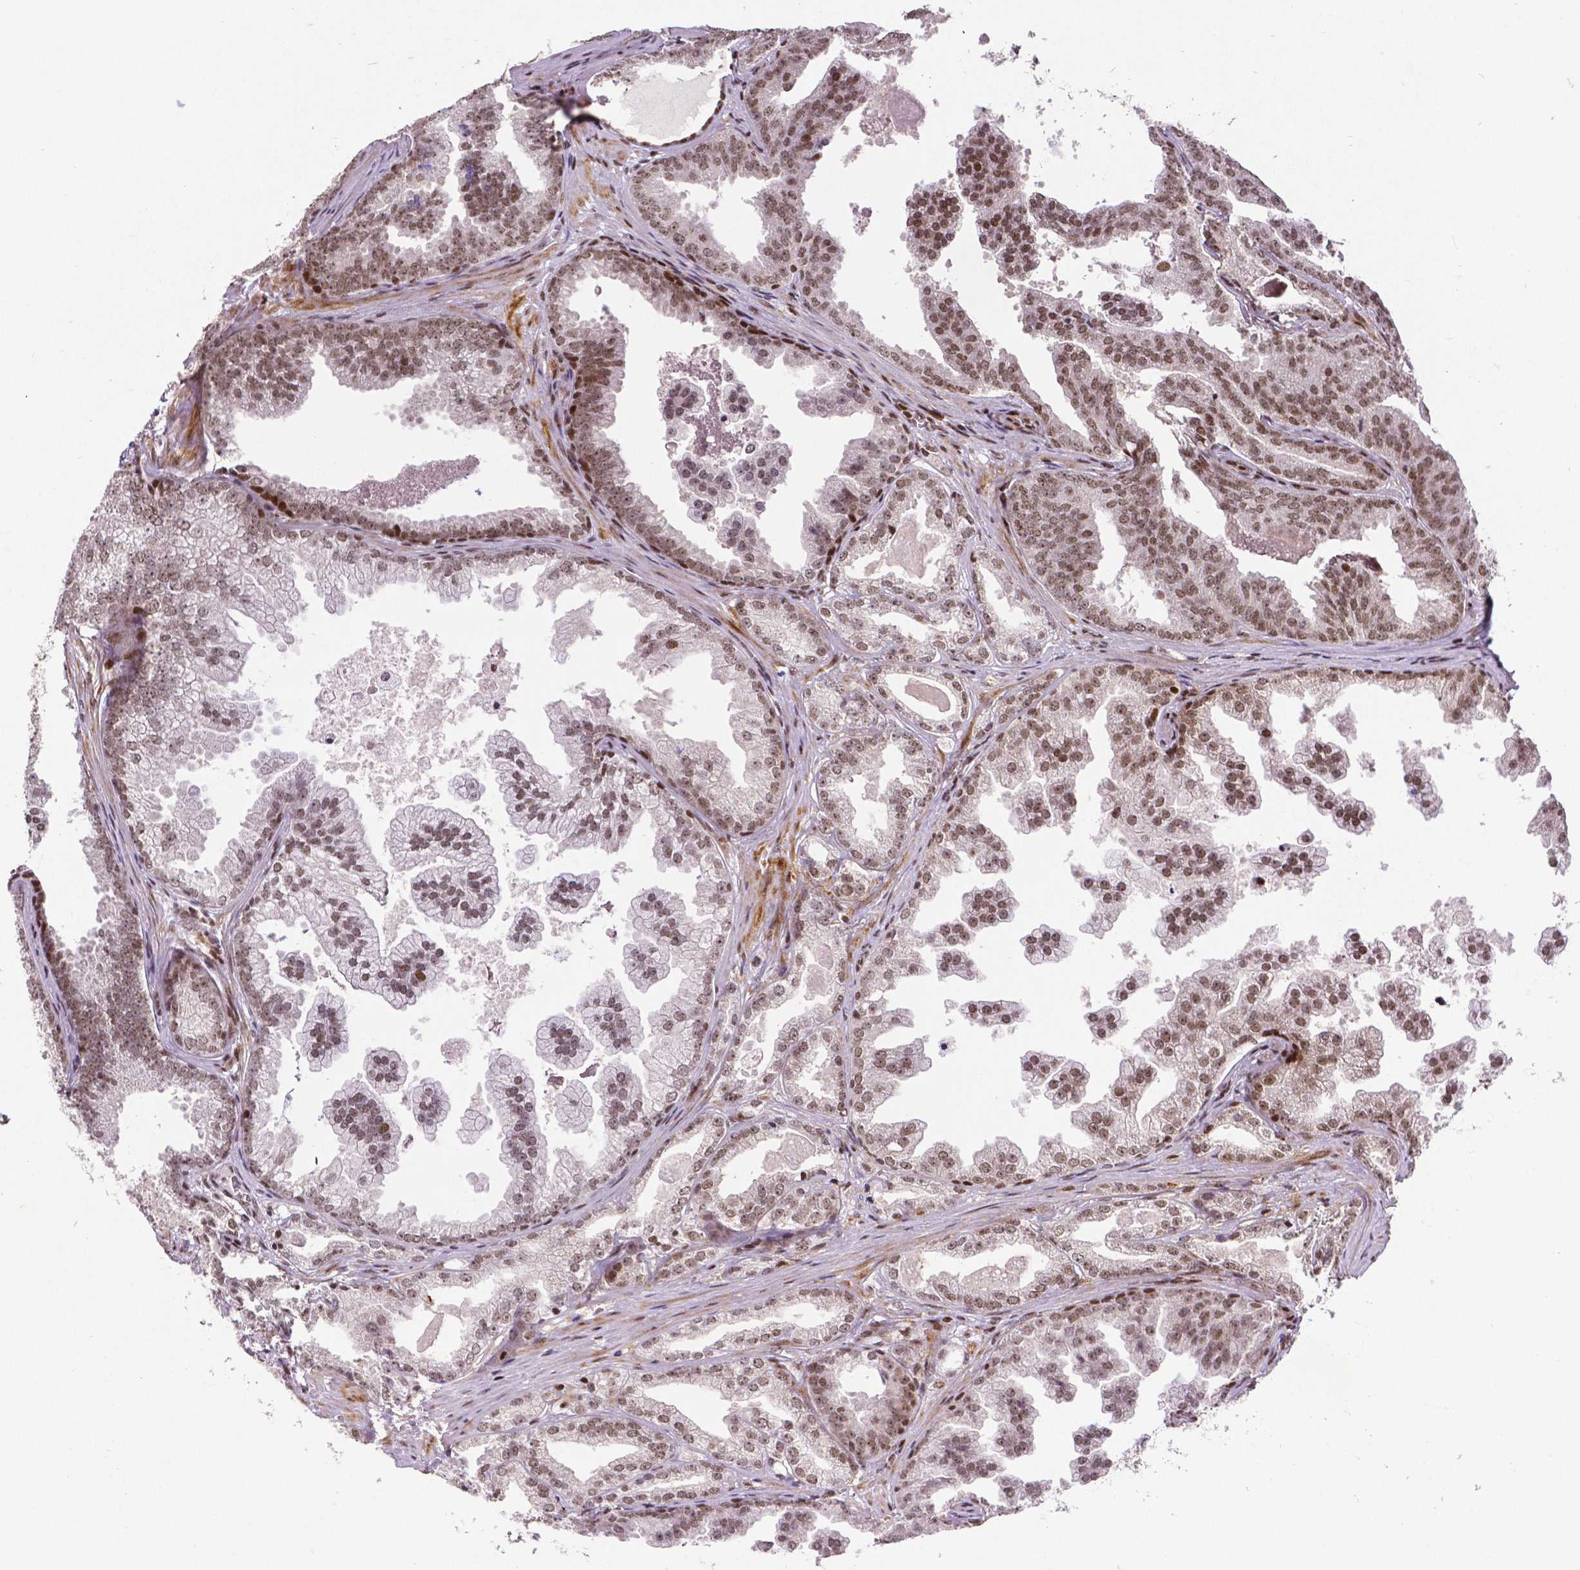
{"staining": {"intensity": "moderate", "quantity": ">75%", "location": "nuclear"}, "tissue": "prostate cancer", "cell_type": "Tumor cells", "image_type": "cancer", "snomed": [{"axis": "morphology", "description": "Adenocarcinoma, Low grade"}, {"axis": "topography", "description": "Prostate"}], "caption": "Immunohistochemical staining of human prostate low-grade adenocarcinoma exhibits medium levels of moderate nuclear positivity in approximately >75% of tumor cells.", "gene": "CTCF", "patient": {"sex": "male", "age": 65}}